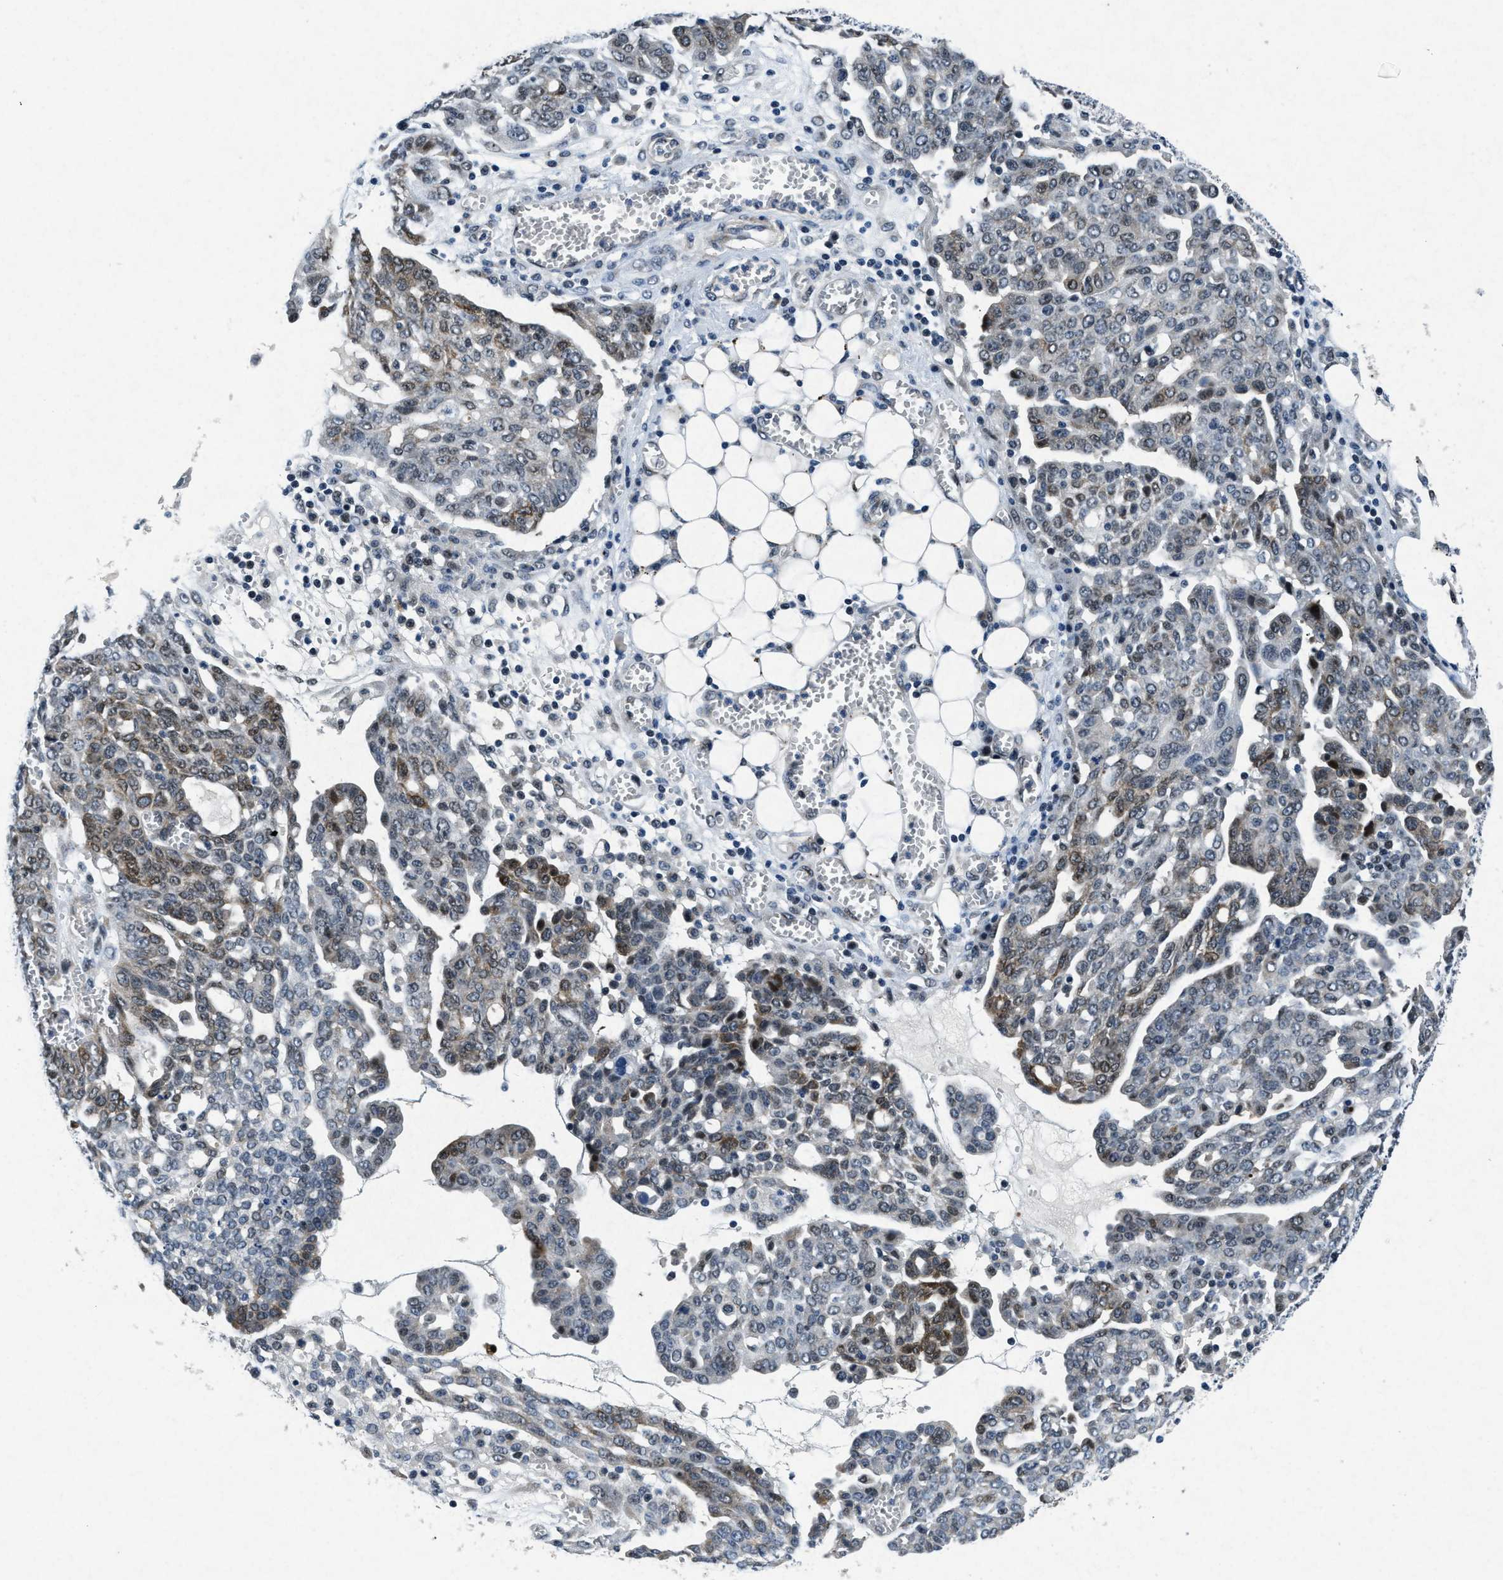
{"staining": {"intensity": "moderate", "quantity": "<25%", "location": "cytoplasmic/membranous"}, "tissue": "ovarian cancer", "cell_type": "Tumor cells", "image_type": "cancer", "snomed": [{"axis": "morphology", "description": "Cystadenocarcinoma, serous, NOS"}, {"axis": "topography", "description": "Soft tissue"}, {"axis": "topography", "description": "Ovary"}], "caption": "Immunohistochemical staining of ovarian cancer (serous cystadenocarcinoma) demonstrates moderate cytoplasmic/membranous protein positivity in approximately <25% of tumor cells.", "gene": "PHLDA1", "patient": {"sex": "female", "age": 57}}